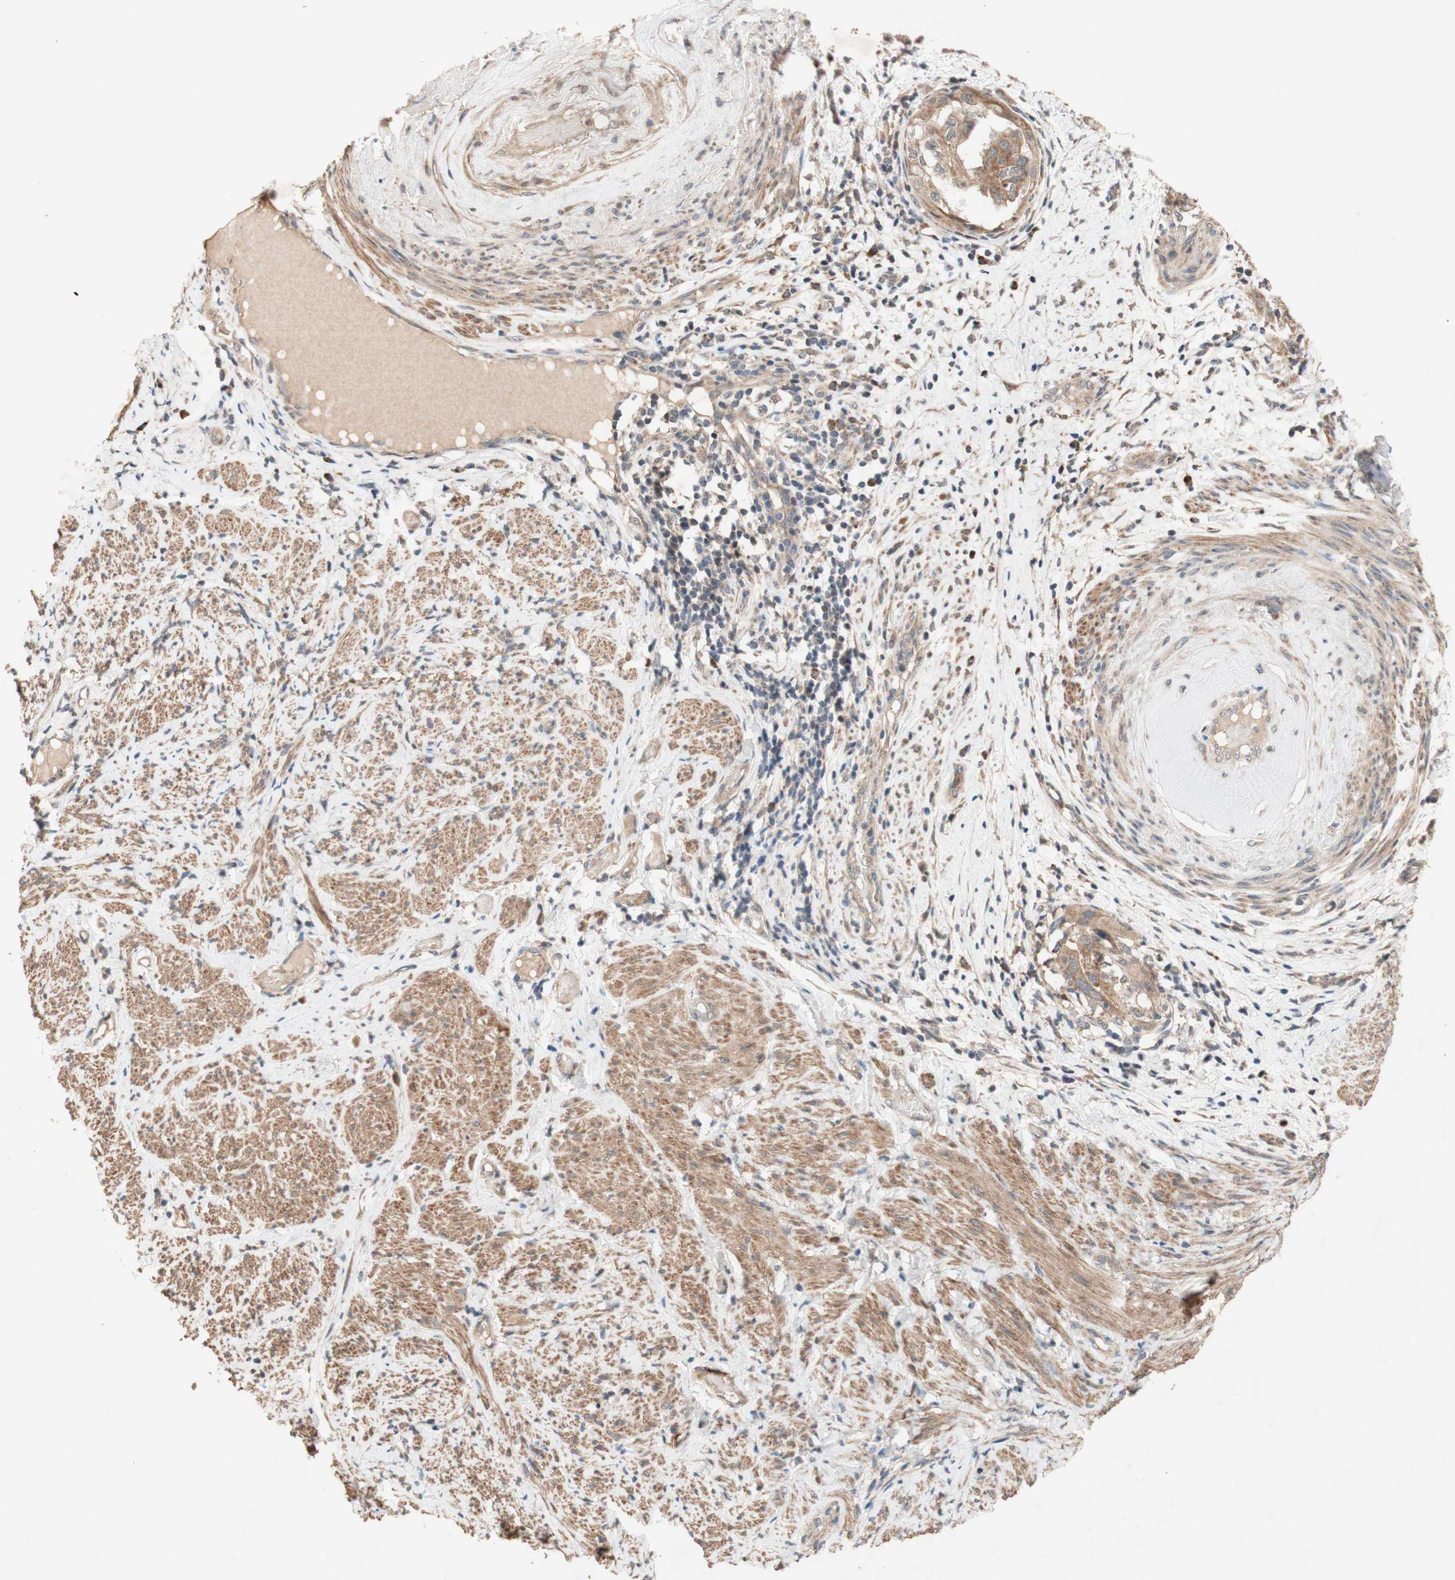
{"staining": {"intensity": "moderate", "quantity": ">75%", "location": "cytoplasmic/membranous"}, "tissue": "endometrial cancer", "cell_type": "Tumor cells", "image_type": "cancer", "snomed": [{"axis": "morphology", "description": "Adenocarcinoma, NOS"}, {"axis": "topography", "description": "Endometrium"}], "caption": "DAB immunohistochemical staining of human endometrial adenocarcinoma shows moderate cytoplasmic/membranous protein positivity in approximately >75% of tumor cells.", "gene": "DDOST", "patient": {"sex": "female", "age": 85}}